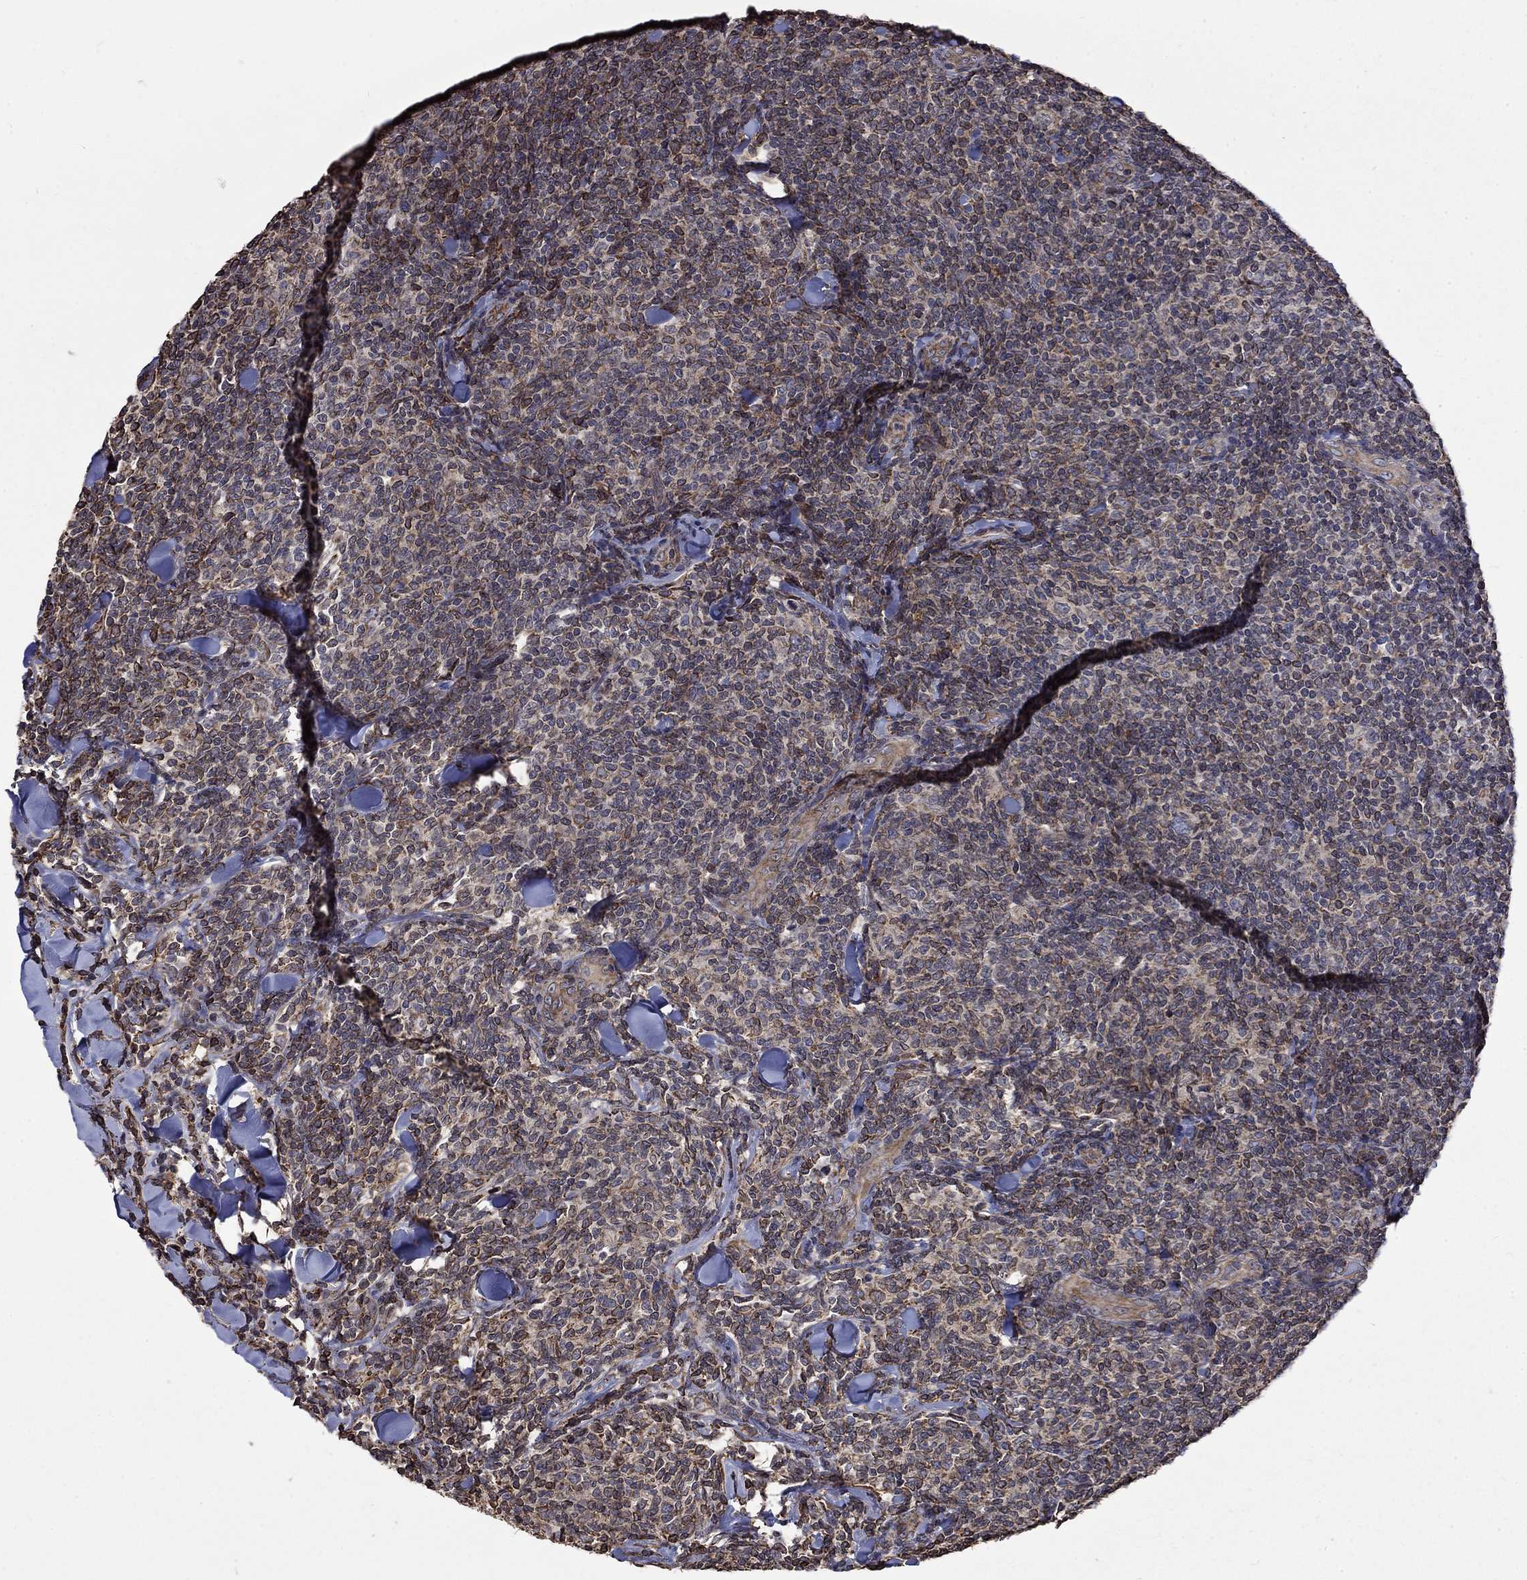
{"staining": {"intensity": "moderate", "quantity": "<25%", "location": "cytoplasmic/membranous"}, "tissue": "lymphoma", "cell_type": "Tumor cells", "image_type": "cancer", "snomed": [{"axis": "morphology", "description": "Malignant lymphoma, non-Hodgkin's type, Low grade"}, {"axis": "topography", "description": "Lymph node"}], "caption": "IHC of malignant lymphoma, non-Hodgkin's type (low-grade) demonstrates low levels of moderate cytoplasmic/membranous expression in approximately <25% of tumor cells.", "gene": "ESRRA", "patient": {"sex": "female", "age": 56}}